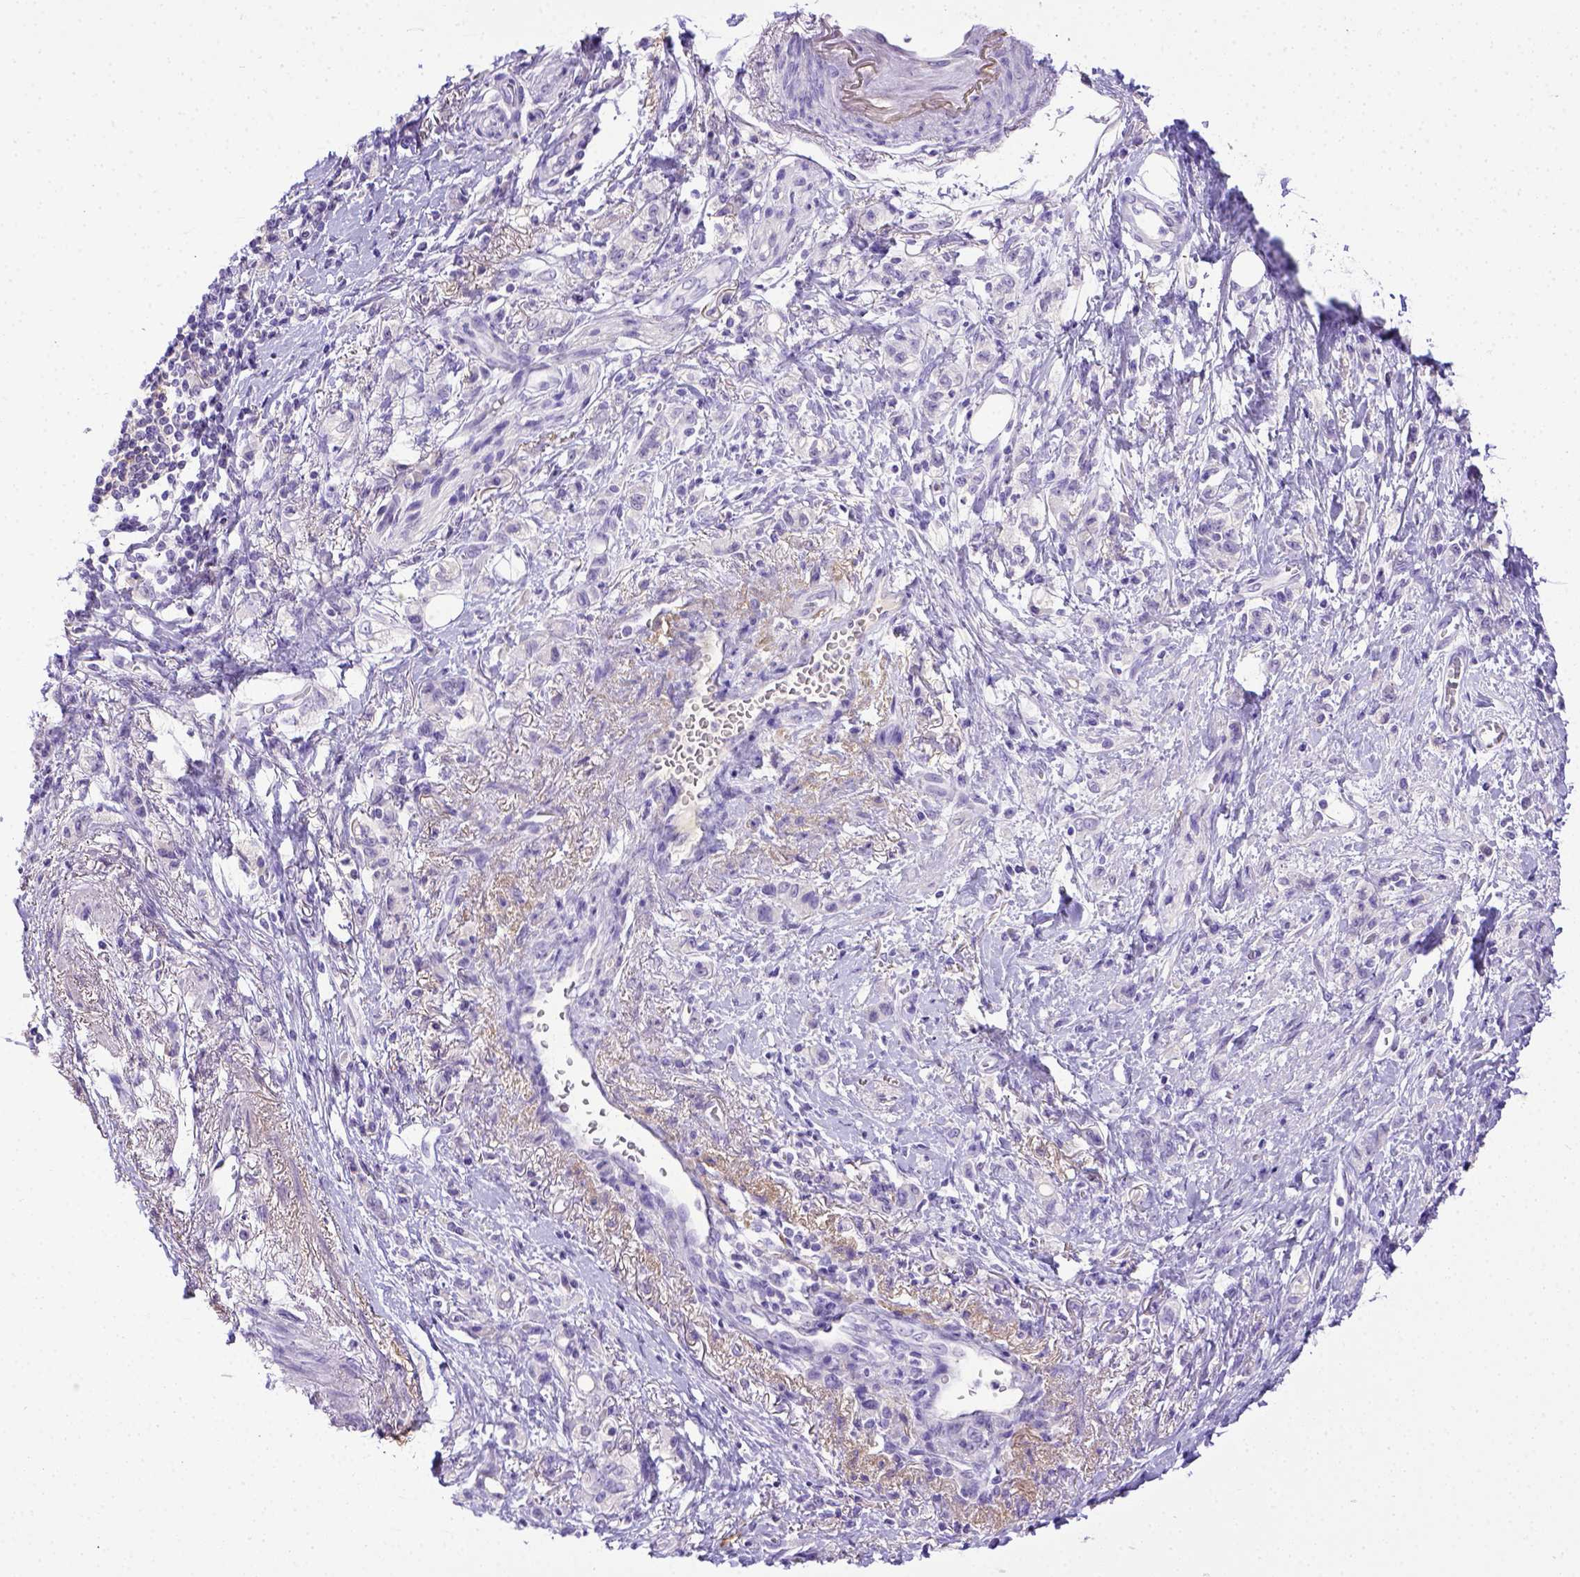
{"staining": {"intensity": "negative", "quantity": "none", "location": "none"}, "tissue": "stomach cancer", "cell_type": "Tumor cells", "image_type": "cancer", "snomed": [{"axis": "morphology", "description": "Adenocarcinoma, NOS"}, {"axis": "topography", "description": "Stomach"}], "caption": "The image reveals no staining of tumor cells in stomach adenocarcinoma.", "gene": "BTN1A1", "patient": {"sex": "male", "age": 77}}